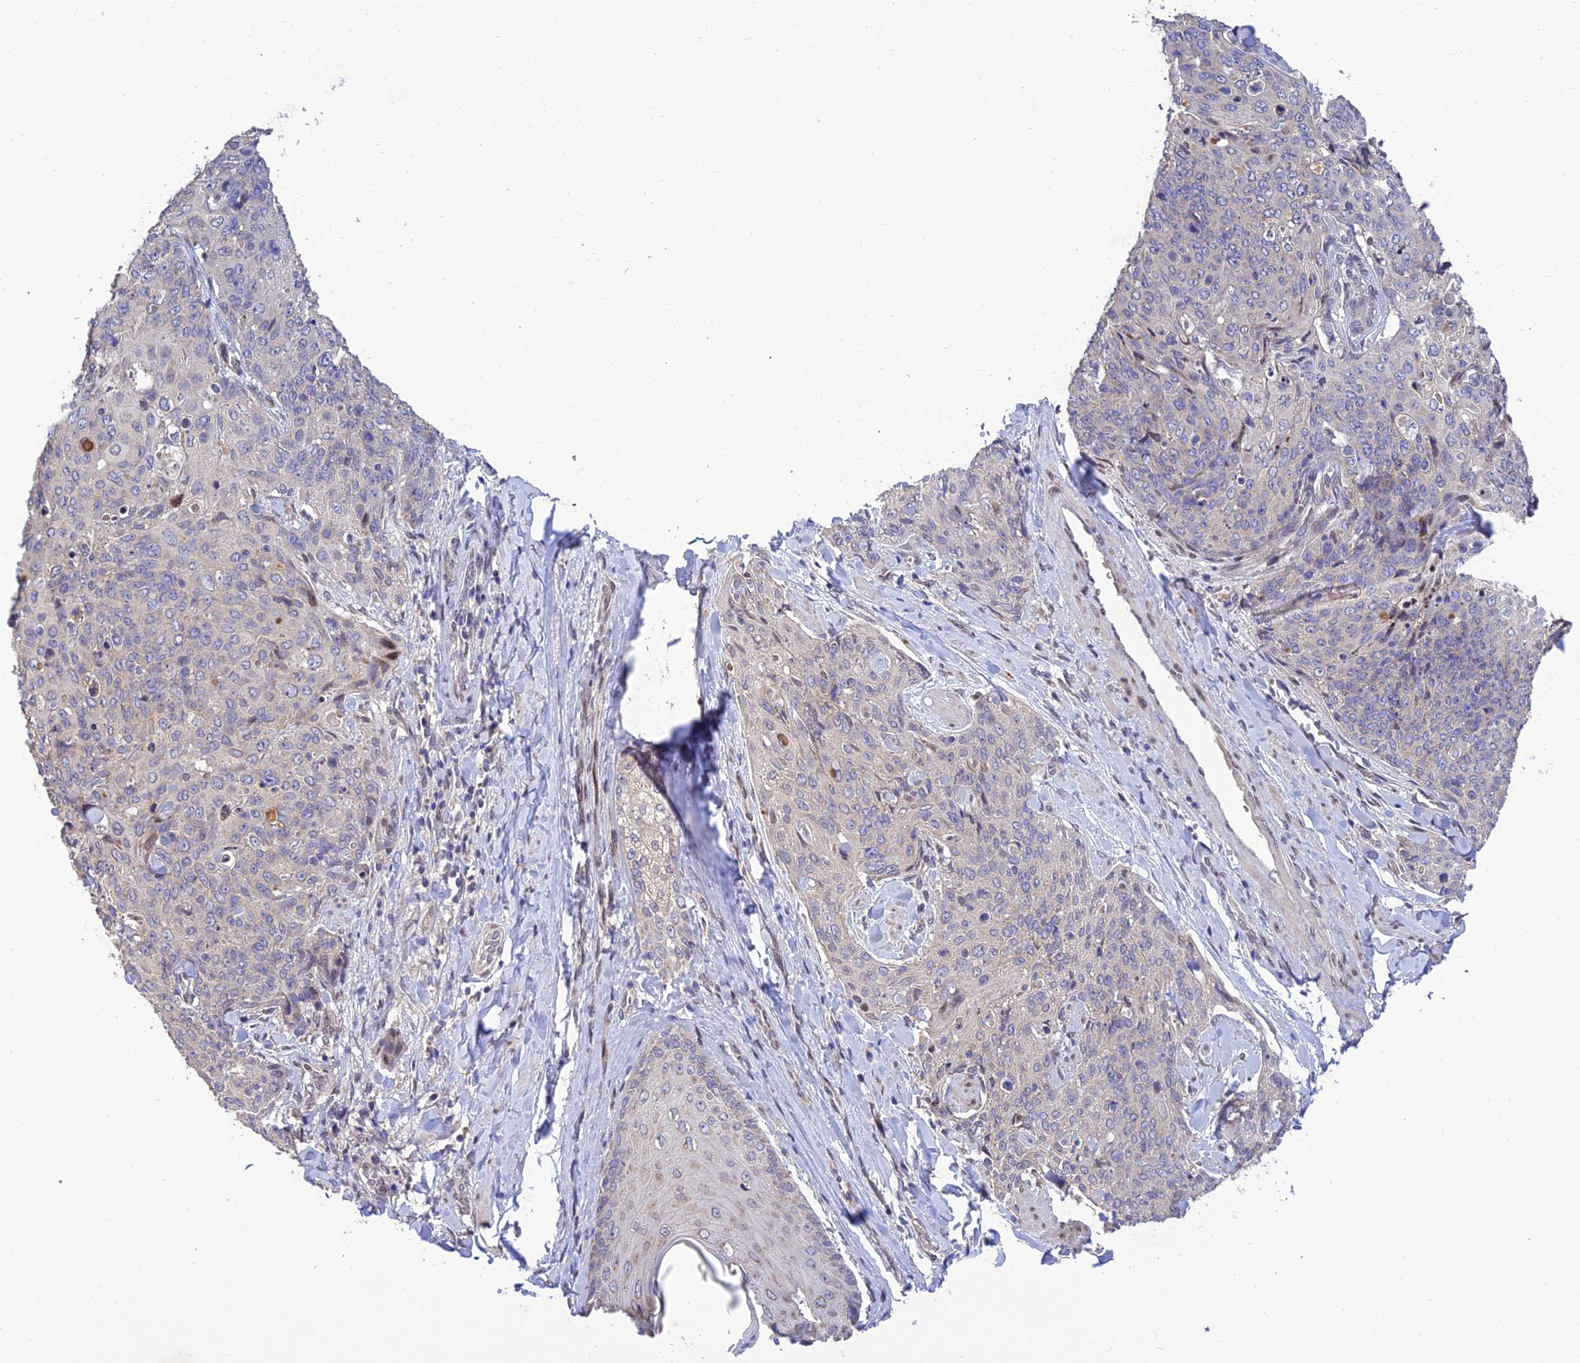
{"staining": {"intensity": "negative", "quantity": "none", "location": "none"}, "tissue": "skin cancer", "cell_type": "Tumor cells", "image_type": "cancer", "snomed": [{"axis": "morphology", "description": "Squamous cell carcinoma, NOS"}, {"axis": "topography", "description": "Skin"}, {"axis": "topography", "description": "Vulva"}], "caption": "A photomicrograph of human skin cancer is negative for staining in tumor cells.", "gene": "MGAT2", "patient": {"sex": "female", "age": 85}}